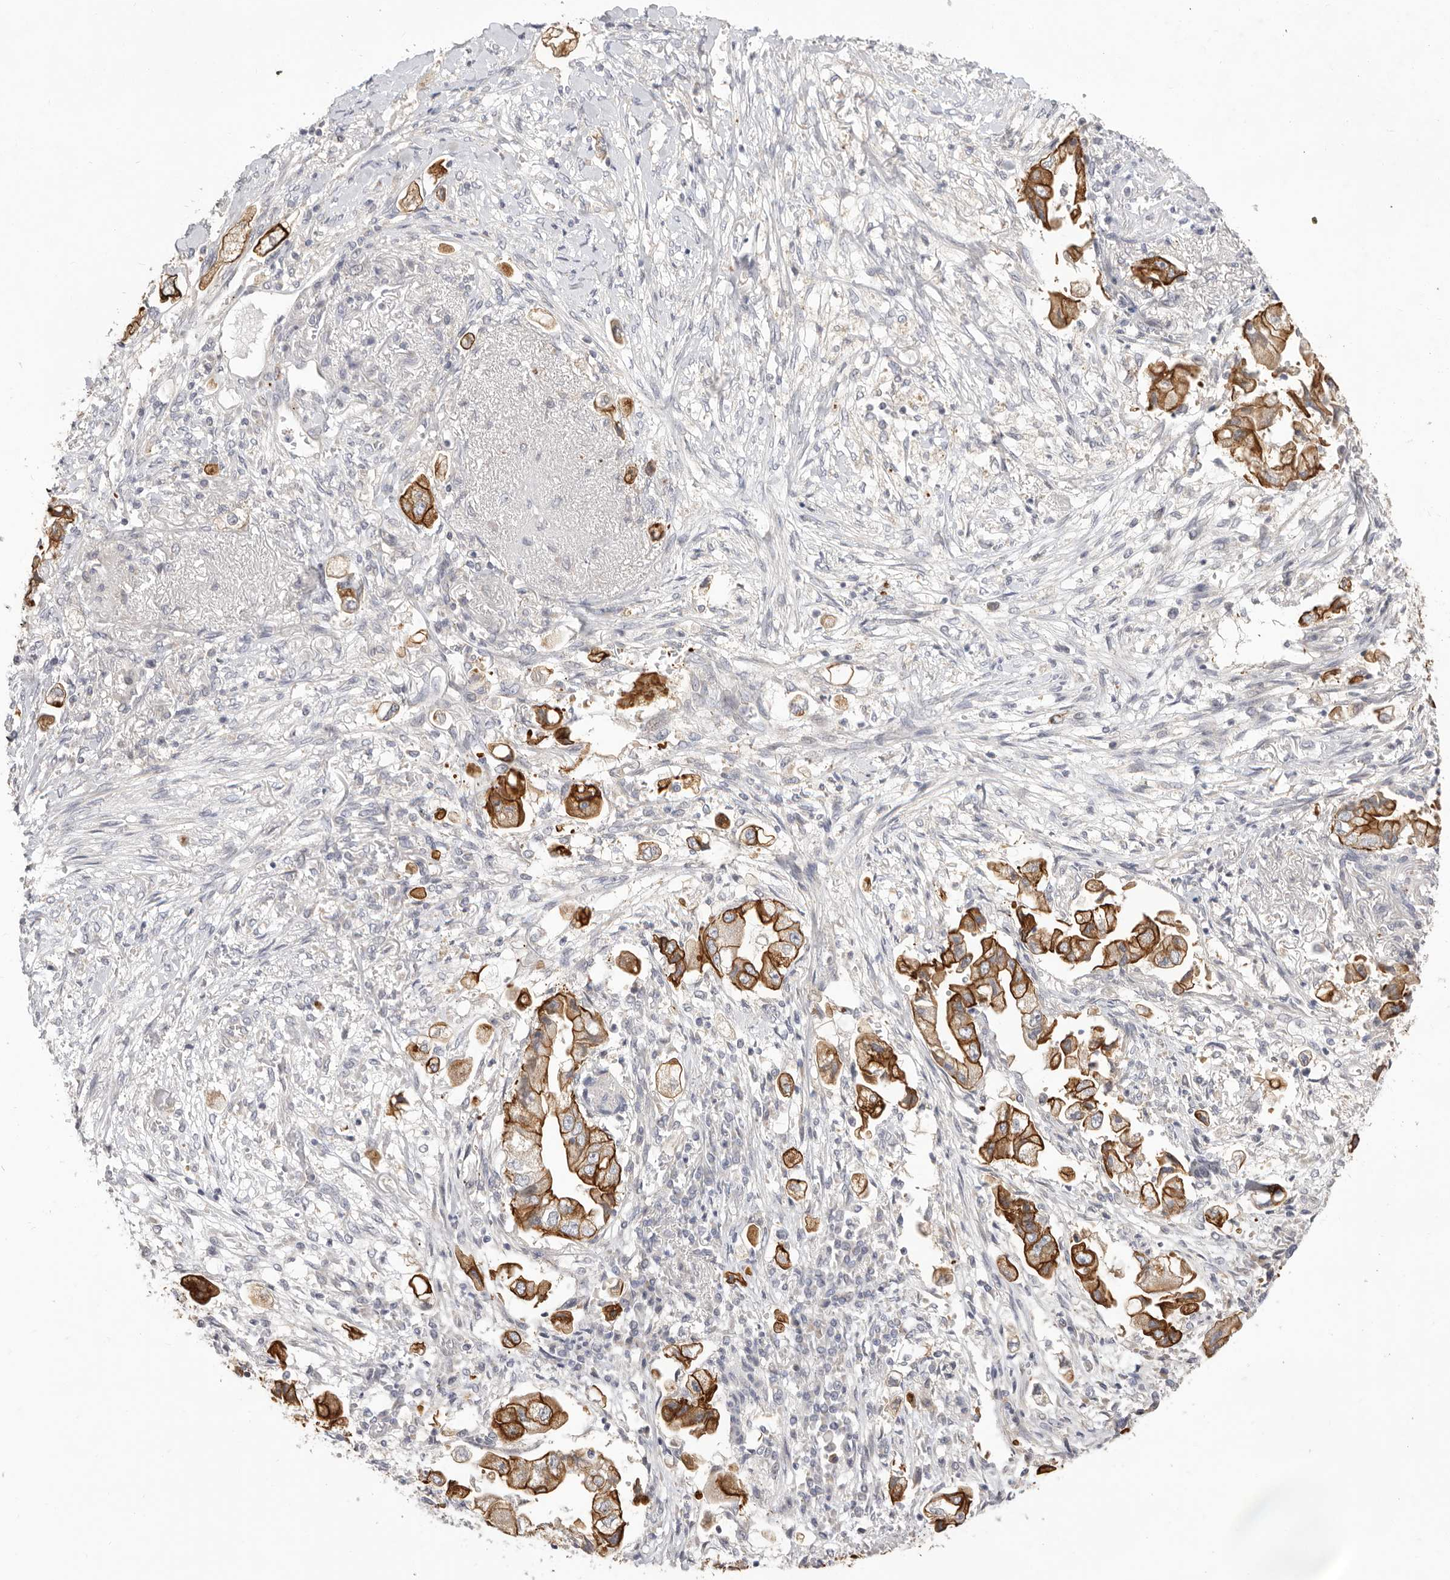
{"staining": {"intensity": "strong", "quantity": ">75%", "location": "cytoplasmic/membranous"}, "tissue": "stomach cancer", "cell_type": "Tumor cells", "image_type": "cancer", "snomed": [{"axis": "morphology", "description": "Adenocarcinoma, NOS"}, {"axis": "topography", "description": "Stomach"}], "caption": "Immunohistochemistry (IHC) image of neoplastic tissue: human adenocarcinoma (stomach) stained using IHC displays high levels of strong protein expression localized specifically in the cytoplasmic/membranous of tumor cells, appearing as a cytoplasmic/membranous brown color.", "gene": "USH1C", "patient": {"sex": "male", "age": 62}}